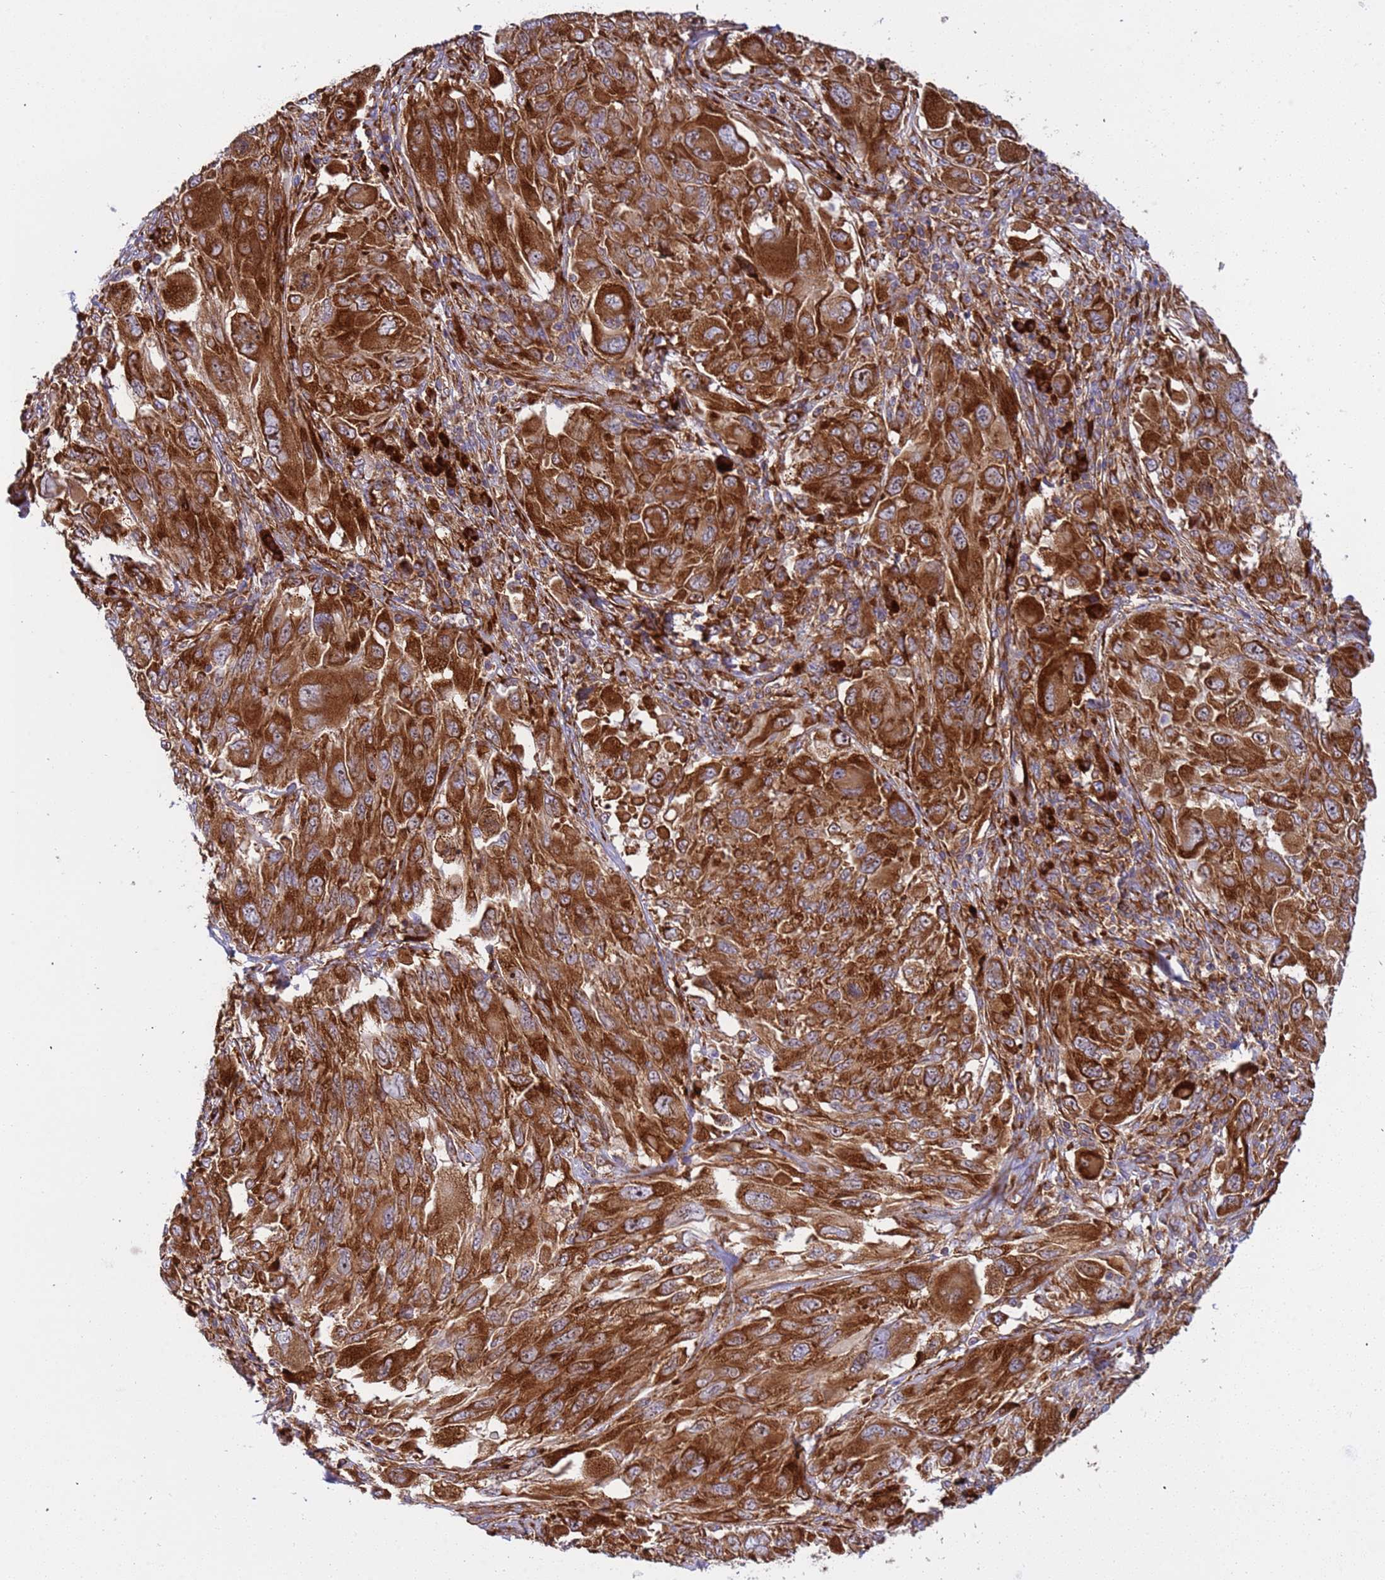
{"staining": {"intensity": "strong", "quantity": ">75%", "location": "cytoplasmic/membranous"}, "tissue": "melanoma", "cell_type": "Tumor cells", "image_type": "cancer", "snomed": [{"axis": "morphology", "description": "Malignant melanoma, NOS"}, {"axis": "topography", "description": "Skin"}], "caption": "Strong cytoplasmic/membranous protein staining is seen in approximately >75% of tumor cells in melanoma.", "gene": "RPL36", "patient": {"sex": "female", "age": 91}}